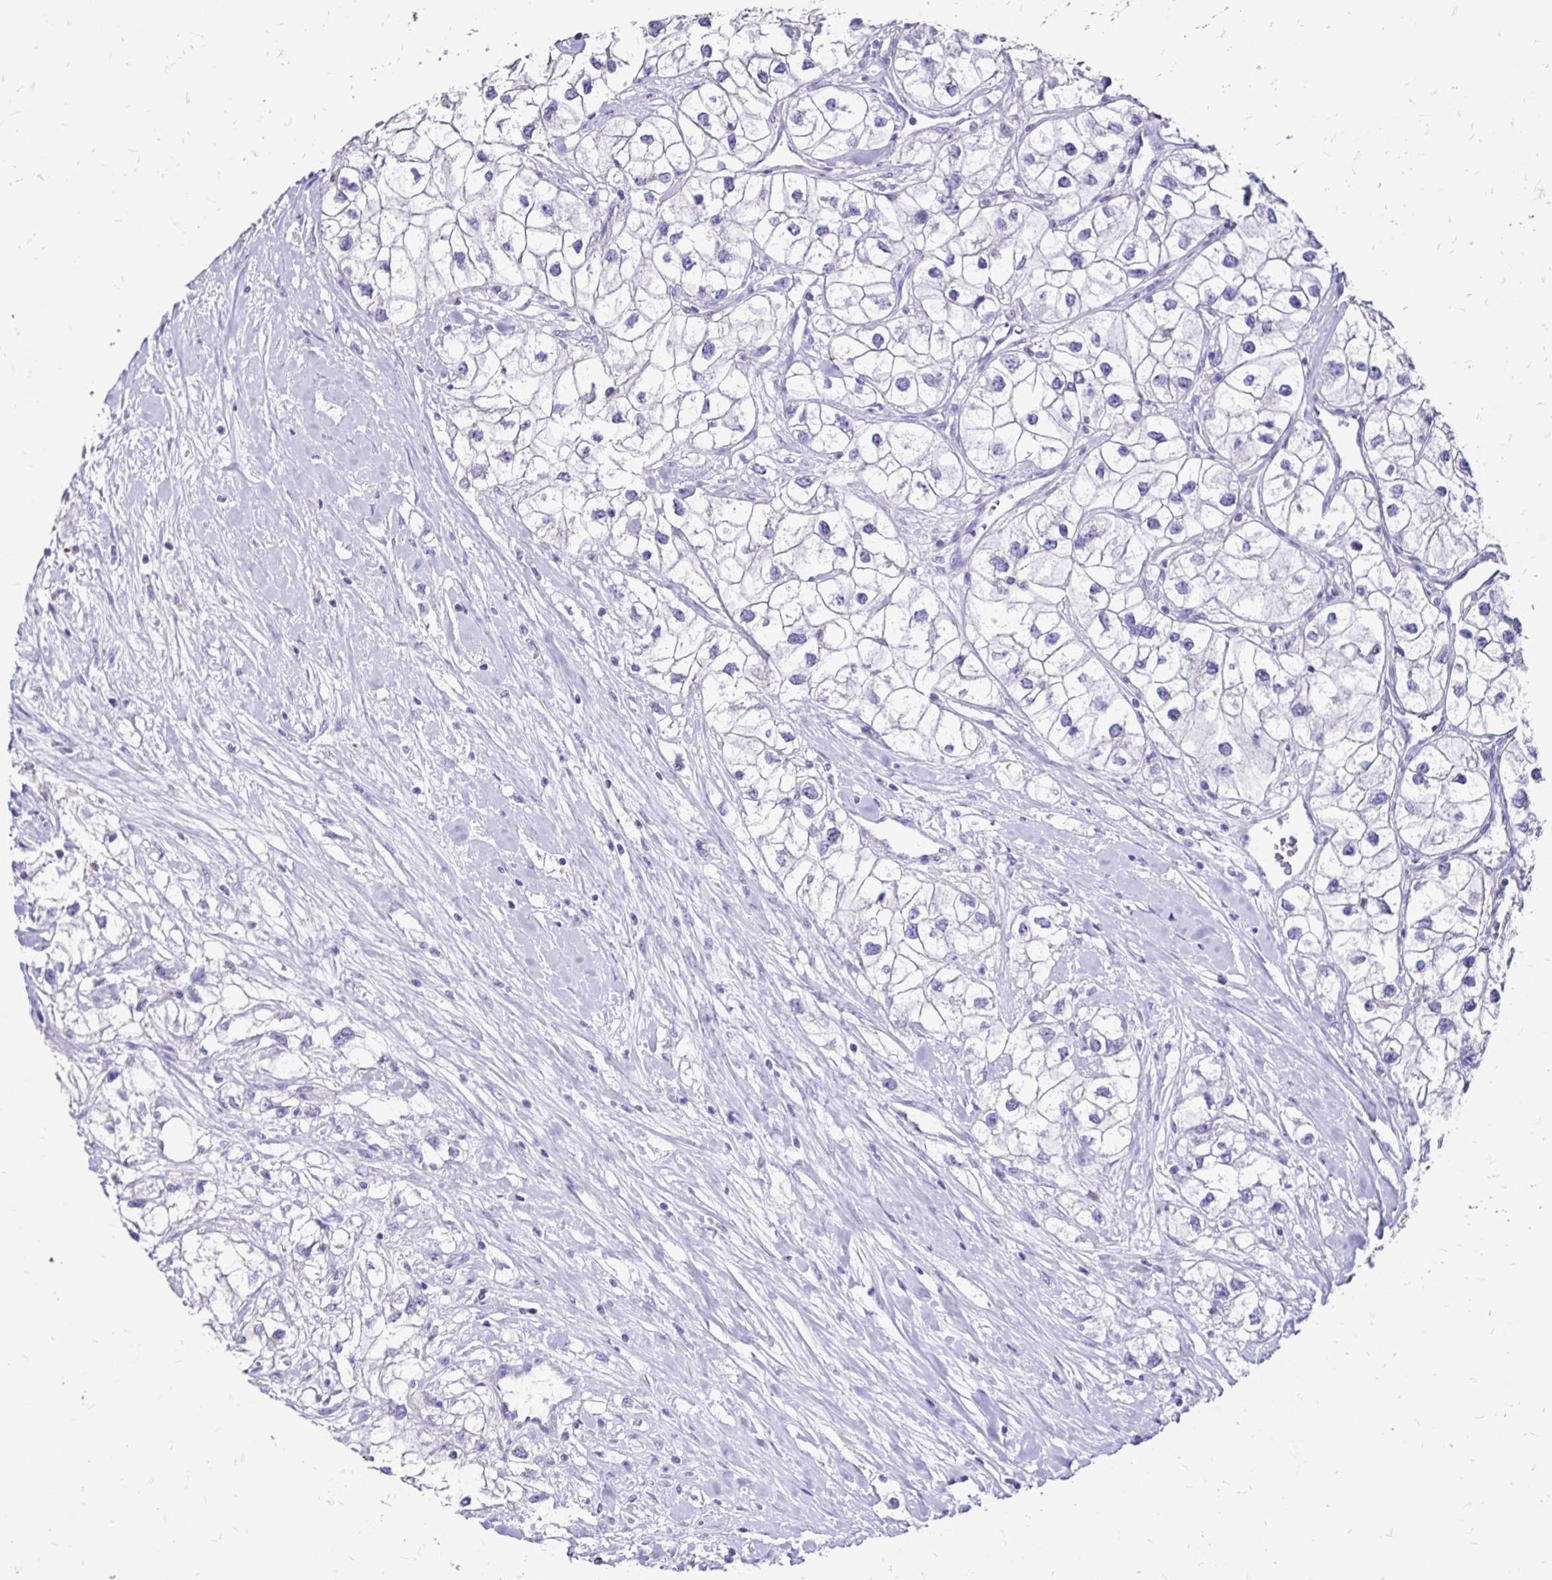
{"staining": {"intensity": "negative", "quantity": "none", "location": "none"}, "tissue": "renal cancer", "cell_type": "Tumor cells", "image_type": "cancer", "snomed": [{"axis": "morphology", "description": "Adenocarcinoma, NOS"}, {"axis": "topography", "description": "Kidney"}], "caption": "Photomicrograph shows no protein staining in tumor cells of renal adenocarcinoma tissue.", "gene": "EVPL", "patient": {"sex": "male", "age": 59}}